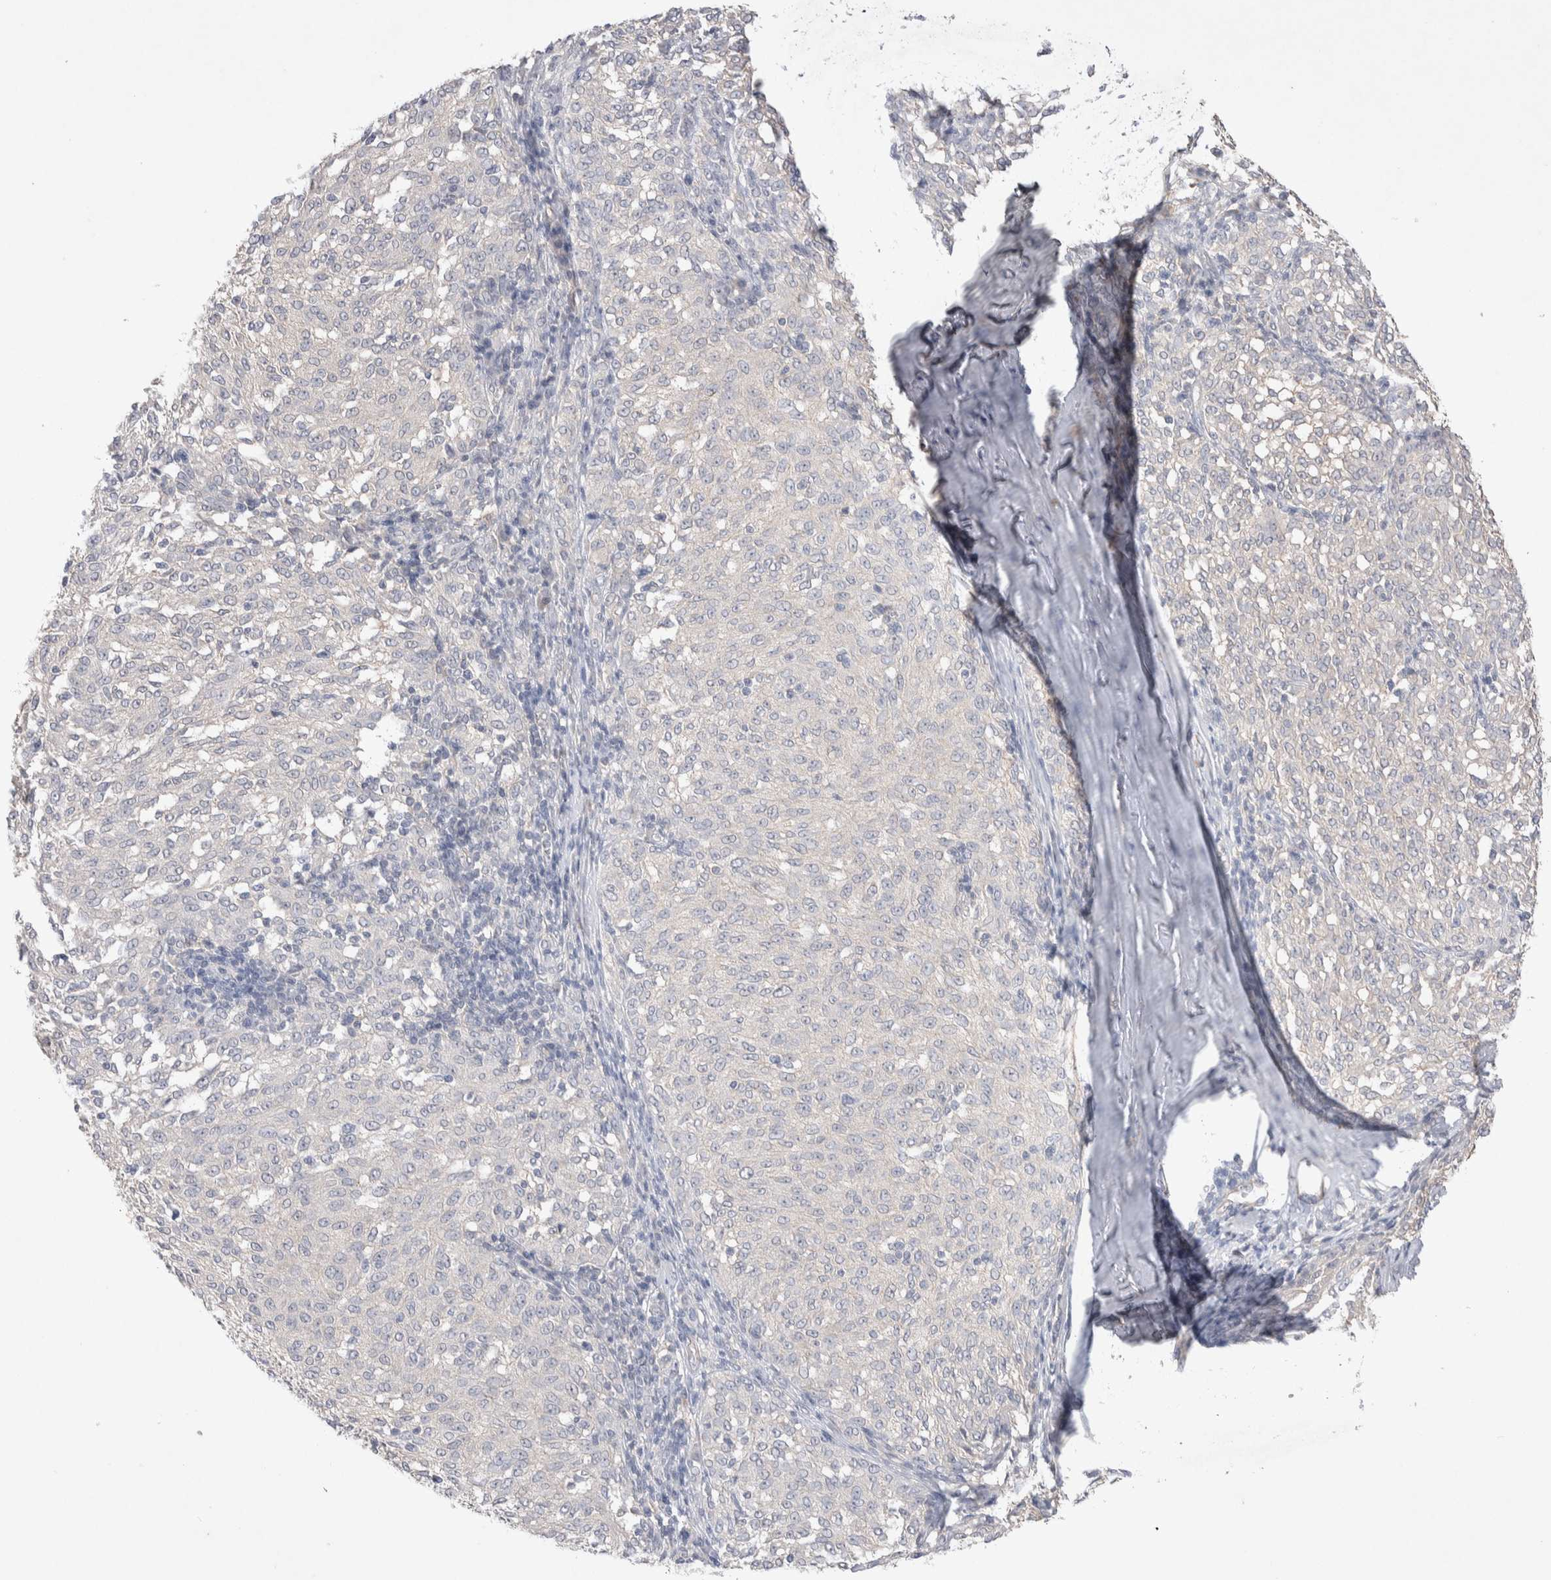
{"staining": {"intensity": "negative", "quantity": "none", "location": "none"}, "tissue": "melanoma", "cell_type": "Tumor cells", "image_type": "cancer", "snomed": [{"axis": "morphology", "description": "Malignant melanoma, NOS"}, {"axis": "topography", "description": "Skin"}], "caption": "Immunohistochemical staining of human melanoma displays no significant positivity in tumor cells.", "gene": "FFAR2", "patient": {"sex": "female", "age": 72}}